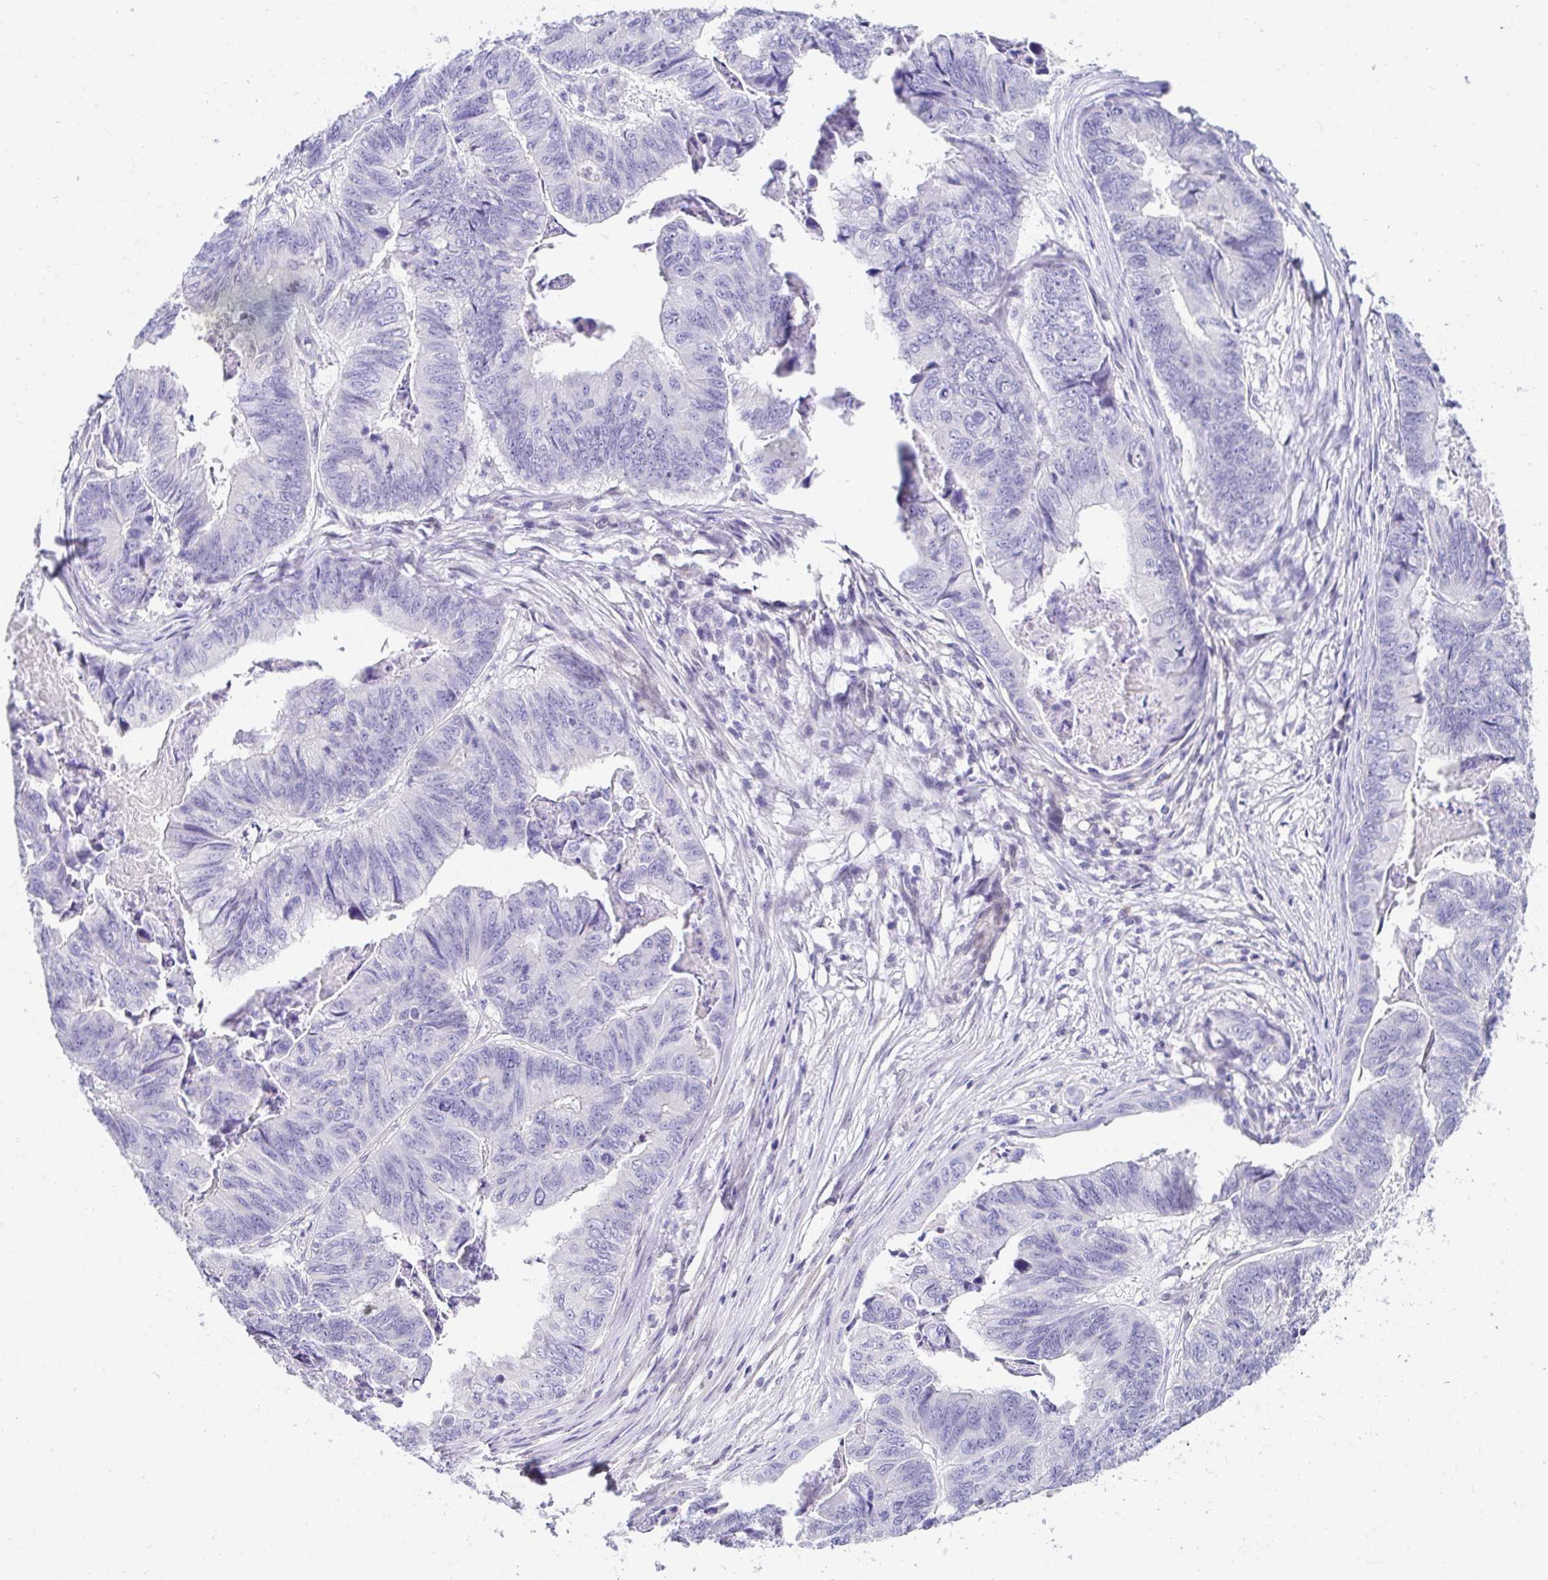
{"staining": {"intensity": "negative", "quantity": "none", "location": "none"}, "tissue": "stomach cancer", "cell_type": "Tumor cells", "image_type": "cancer", "snomed": [{"axis": "morphology", "description": "Adenocarcinoma, NOS"}, {"axis": "topography", "description": "Stomach, lower"}], "caption": "Immunohistochemistry (IHC) micrograph of human stomach cancer stained for a protein (brown), which displays no staining in tumor cells.", "gene": "AKAP14", "patient": {"sex": "male", "age": 77}}